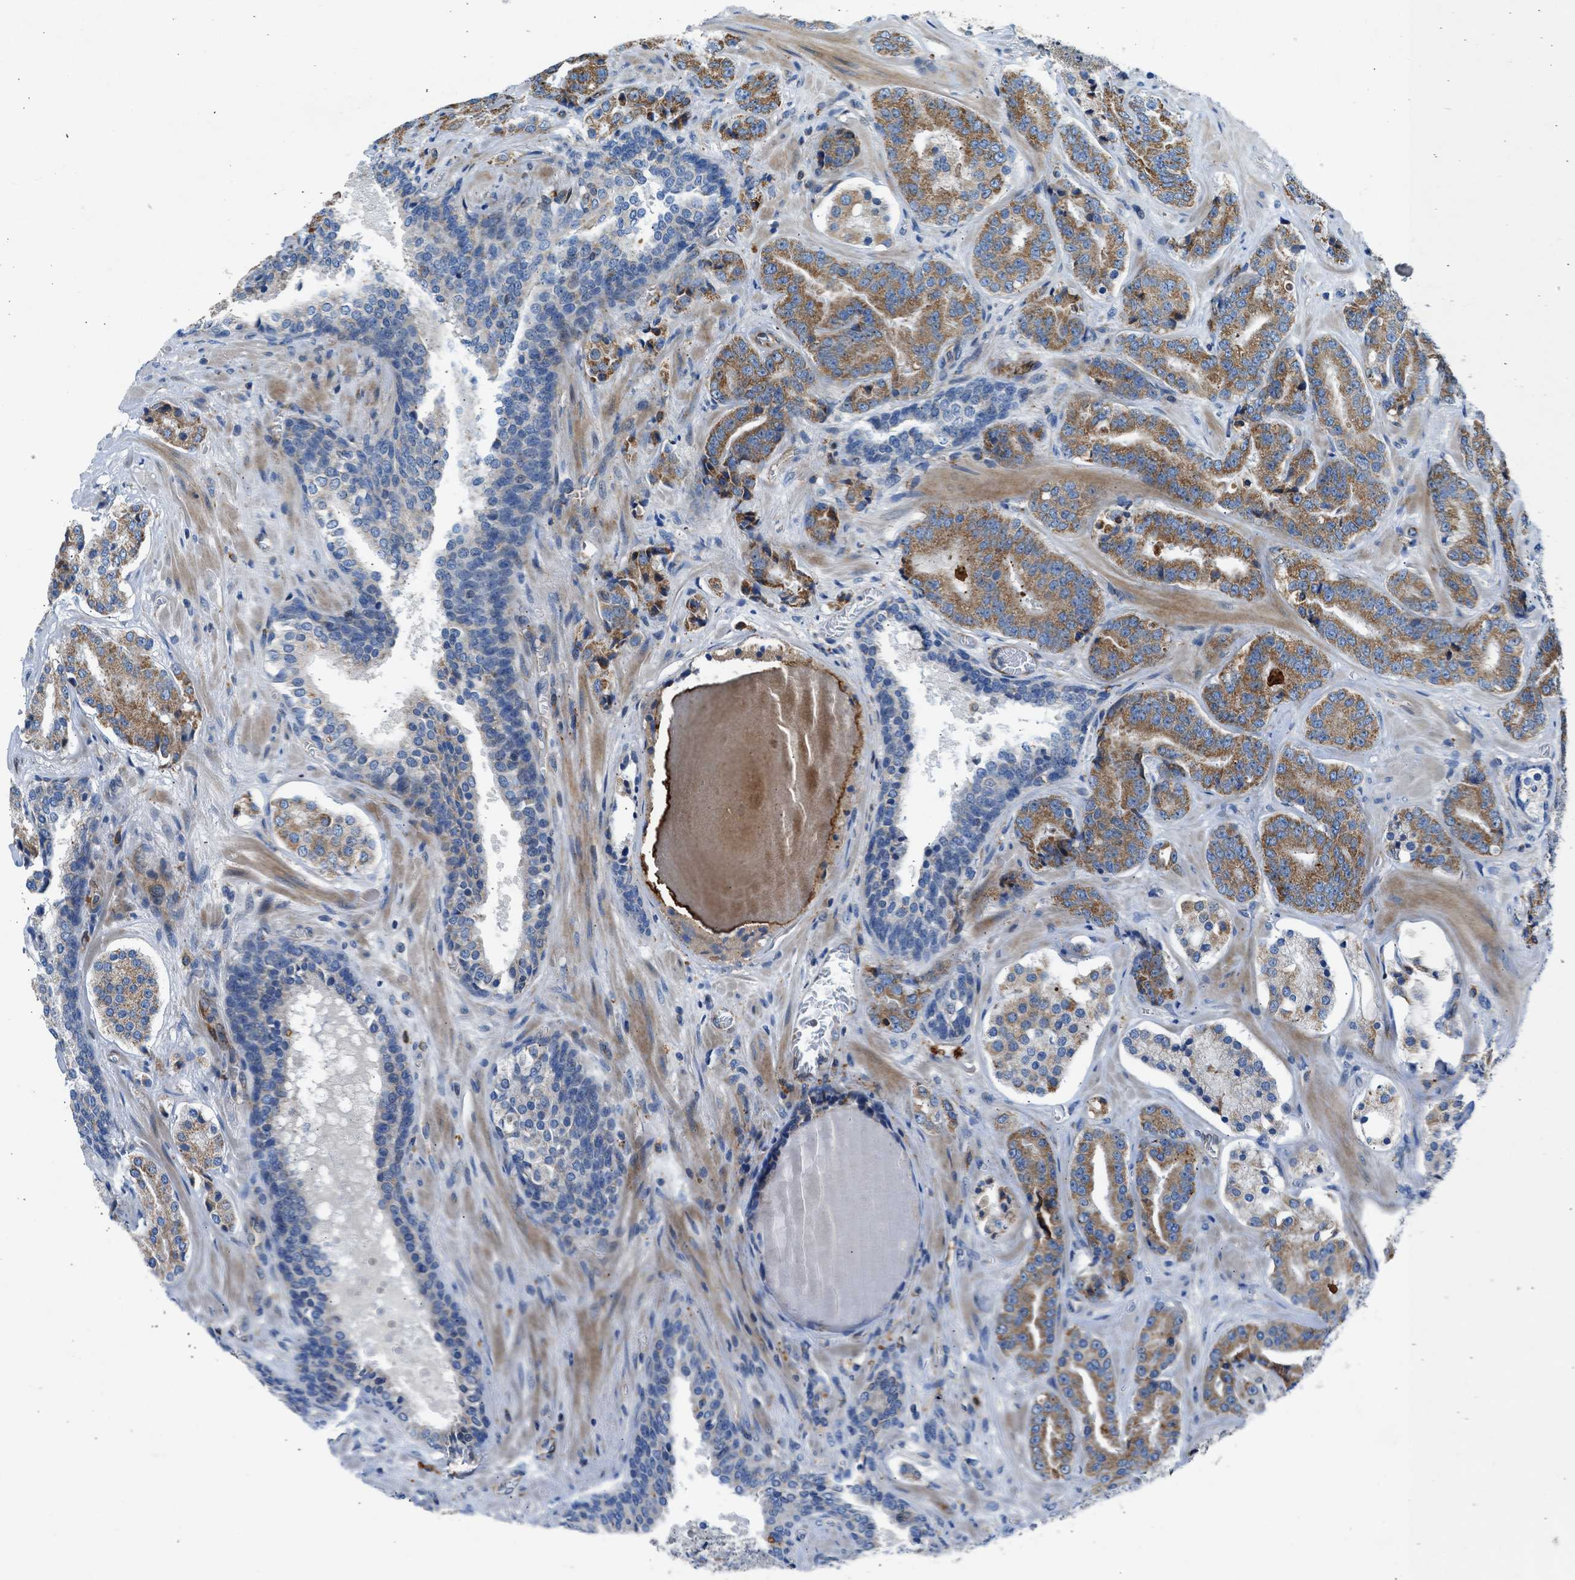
{"staining": {"intensity": "moderate", "quantity": "25%-75%", "location": "cytoplasmic/membranous"}, "tissue": "prostate cancer", "cell_type": "Tumor cells", "image_type": "cancer", "snomed": [{"axis": "morphology", "description": "Adenocarcinoma, High grade"}, {"axis": "topography", "description": "Prostate"}], "caption": "The image exhibits a brown stain indicating the presence of a protein in the cytoplasmic/membranous of tumor cells in prostate cancer (high-grade adenocarcinoma).", "gene": "ULK4", "patient": {"sex": "male", "age": 60}}